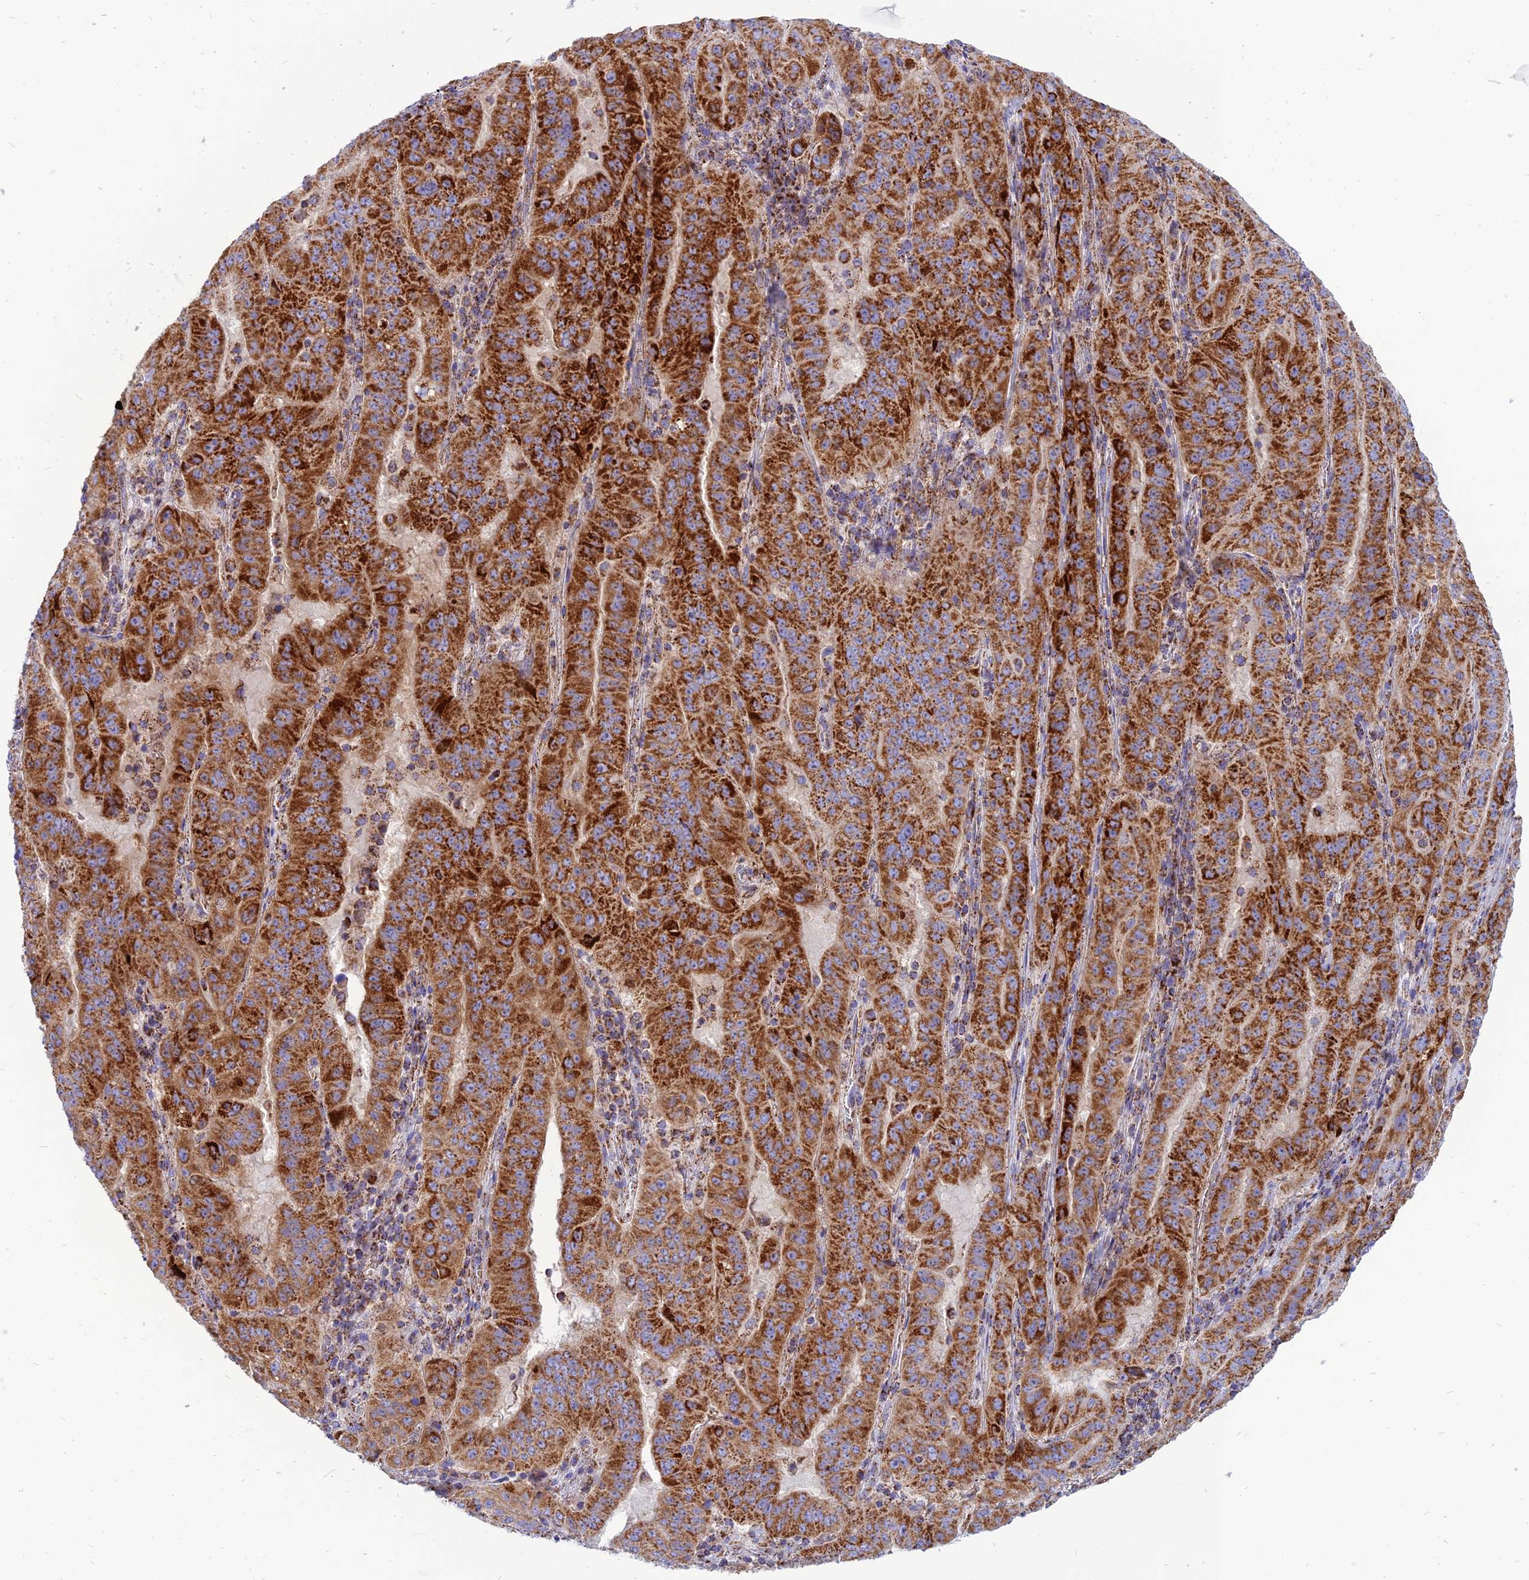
{"staining": {"intensity": "strong", "quantity": ">75%", "location": "cytoplasmic/membranous"}, "tissue": "pancreatic cancer", "cell_type": "Tumor cells", "image_type": "cancer", "snomed": [{"axis": "morphology", "description": "Adenocarcinoma, NOS"}, {"axis": "topography", "description": "Pancreas"}], "caption": "Pancreatic cancer (adenocarcinoma) was stained to show a protein in brown. There is high levels of strong cytoplasmic/membranous positivity in about >75% of tumor cells. (brown staining indicates protein expression, while blue staining denotes nuclei).", "gene": "PACC1", "patient": {"sex": "male", "age": 63}}